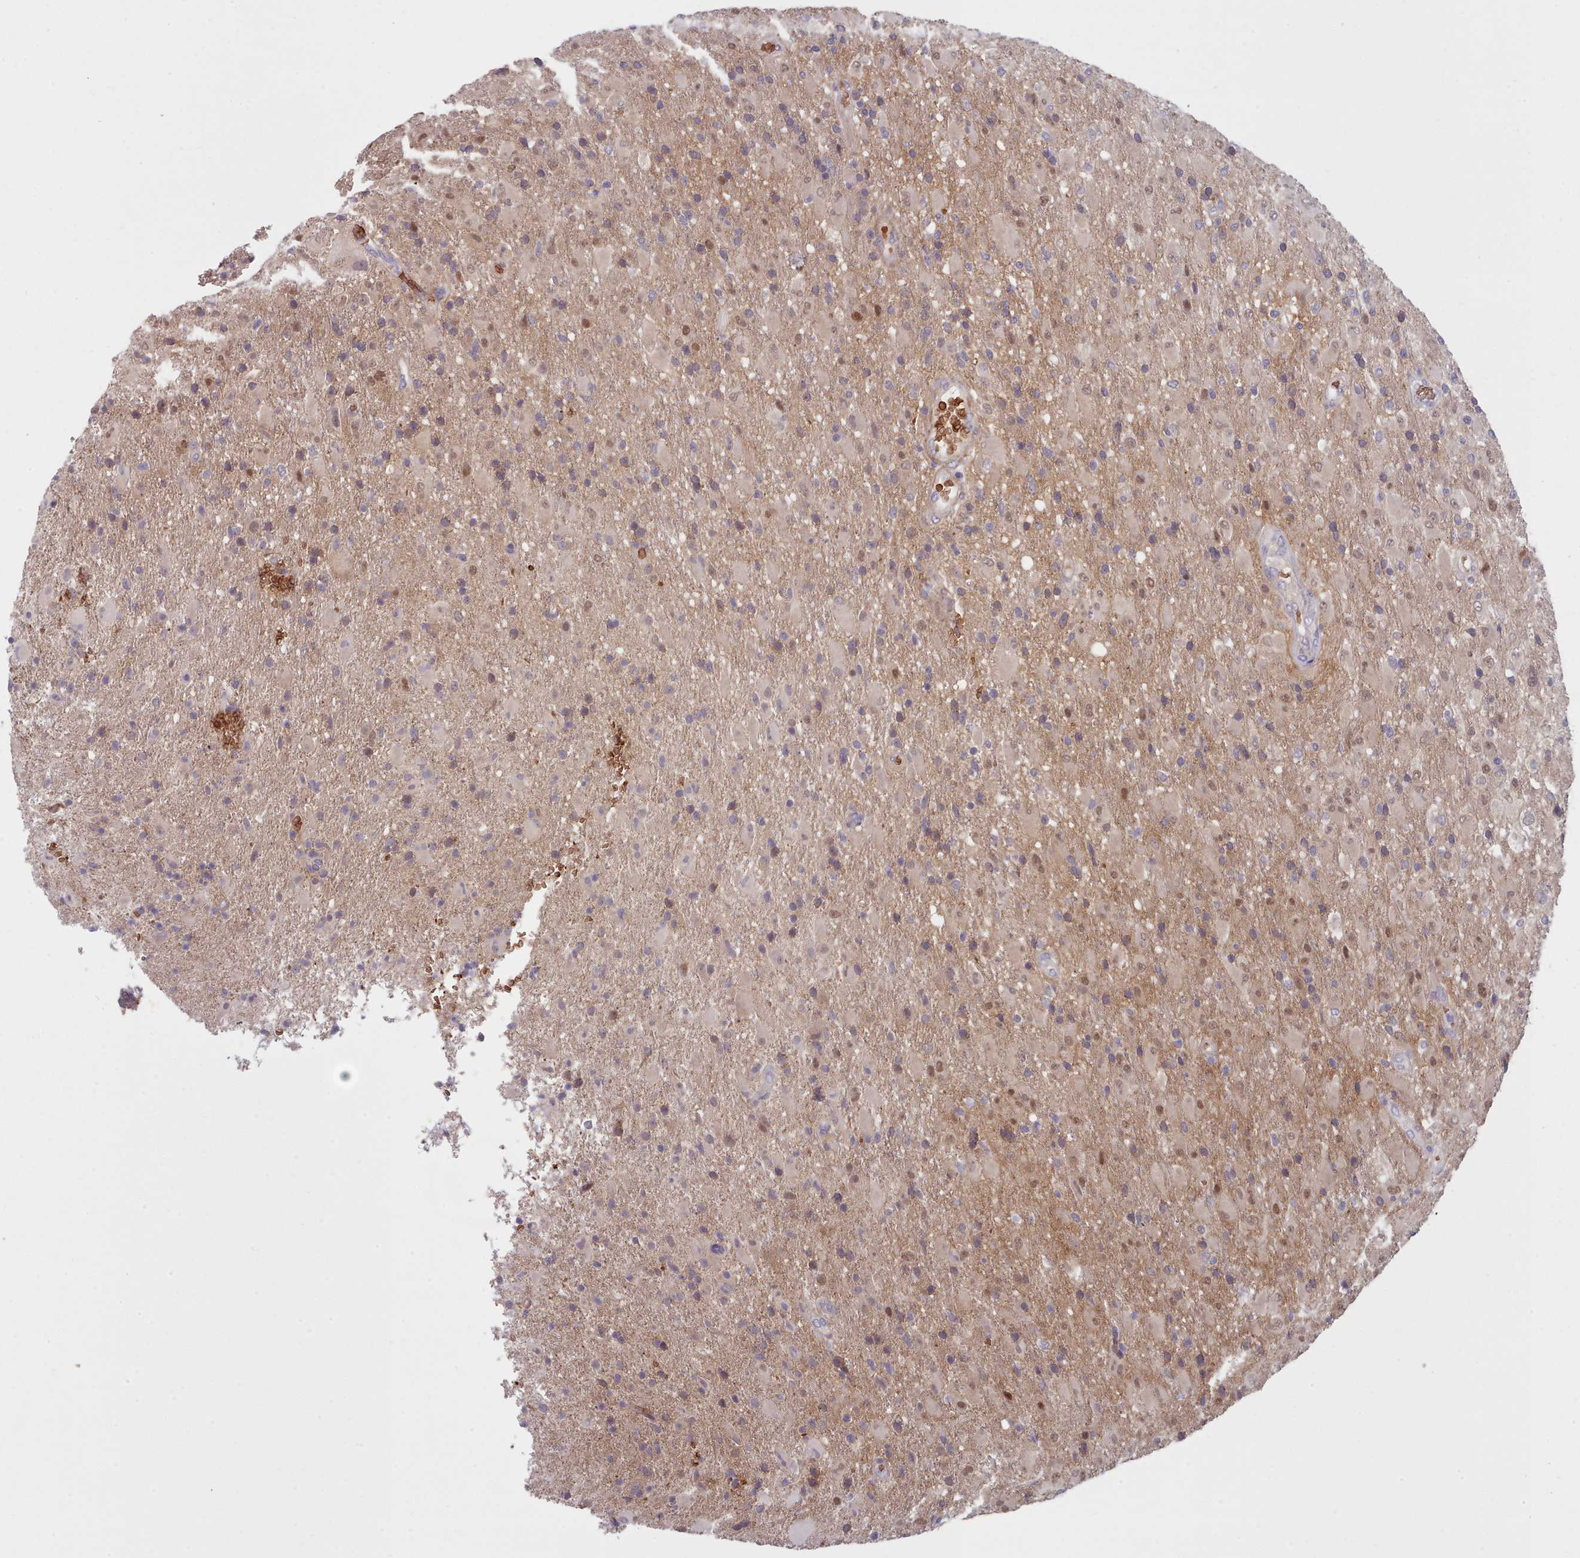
{"staining": {"intensity": "moderate", "quantity": "<25%", "location": "nuclear"}, "tissue": "glioma", "cell_type": "Tumor cells", "image_type": "cancer", "snomed": [{"axis": "morphology", "description": "Glioma, malignant, Low grade"}, {"axis": "topography", "description": "Brain"}], "caption": "Immunohistochemistry histopathology image of neoplastic tissue: glioma stained using IHC reveals low levels of moderate protein expression localized specifically in the nuclear of tumor cells, appearing as a nuclear brown color.", "gene": "CLNS1A", "patient": {"sex": "male", "age": 65}}